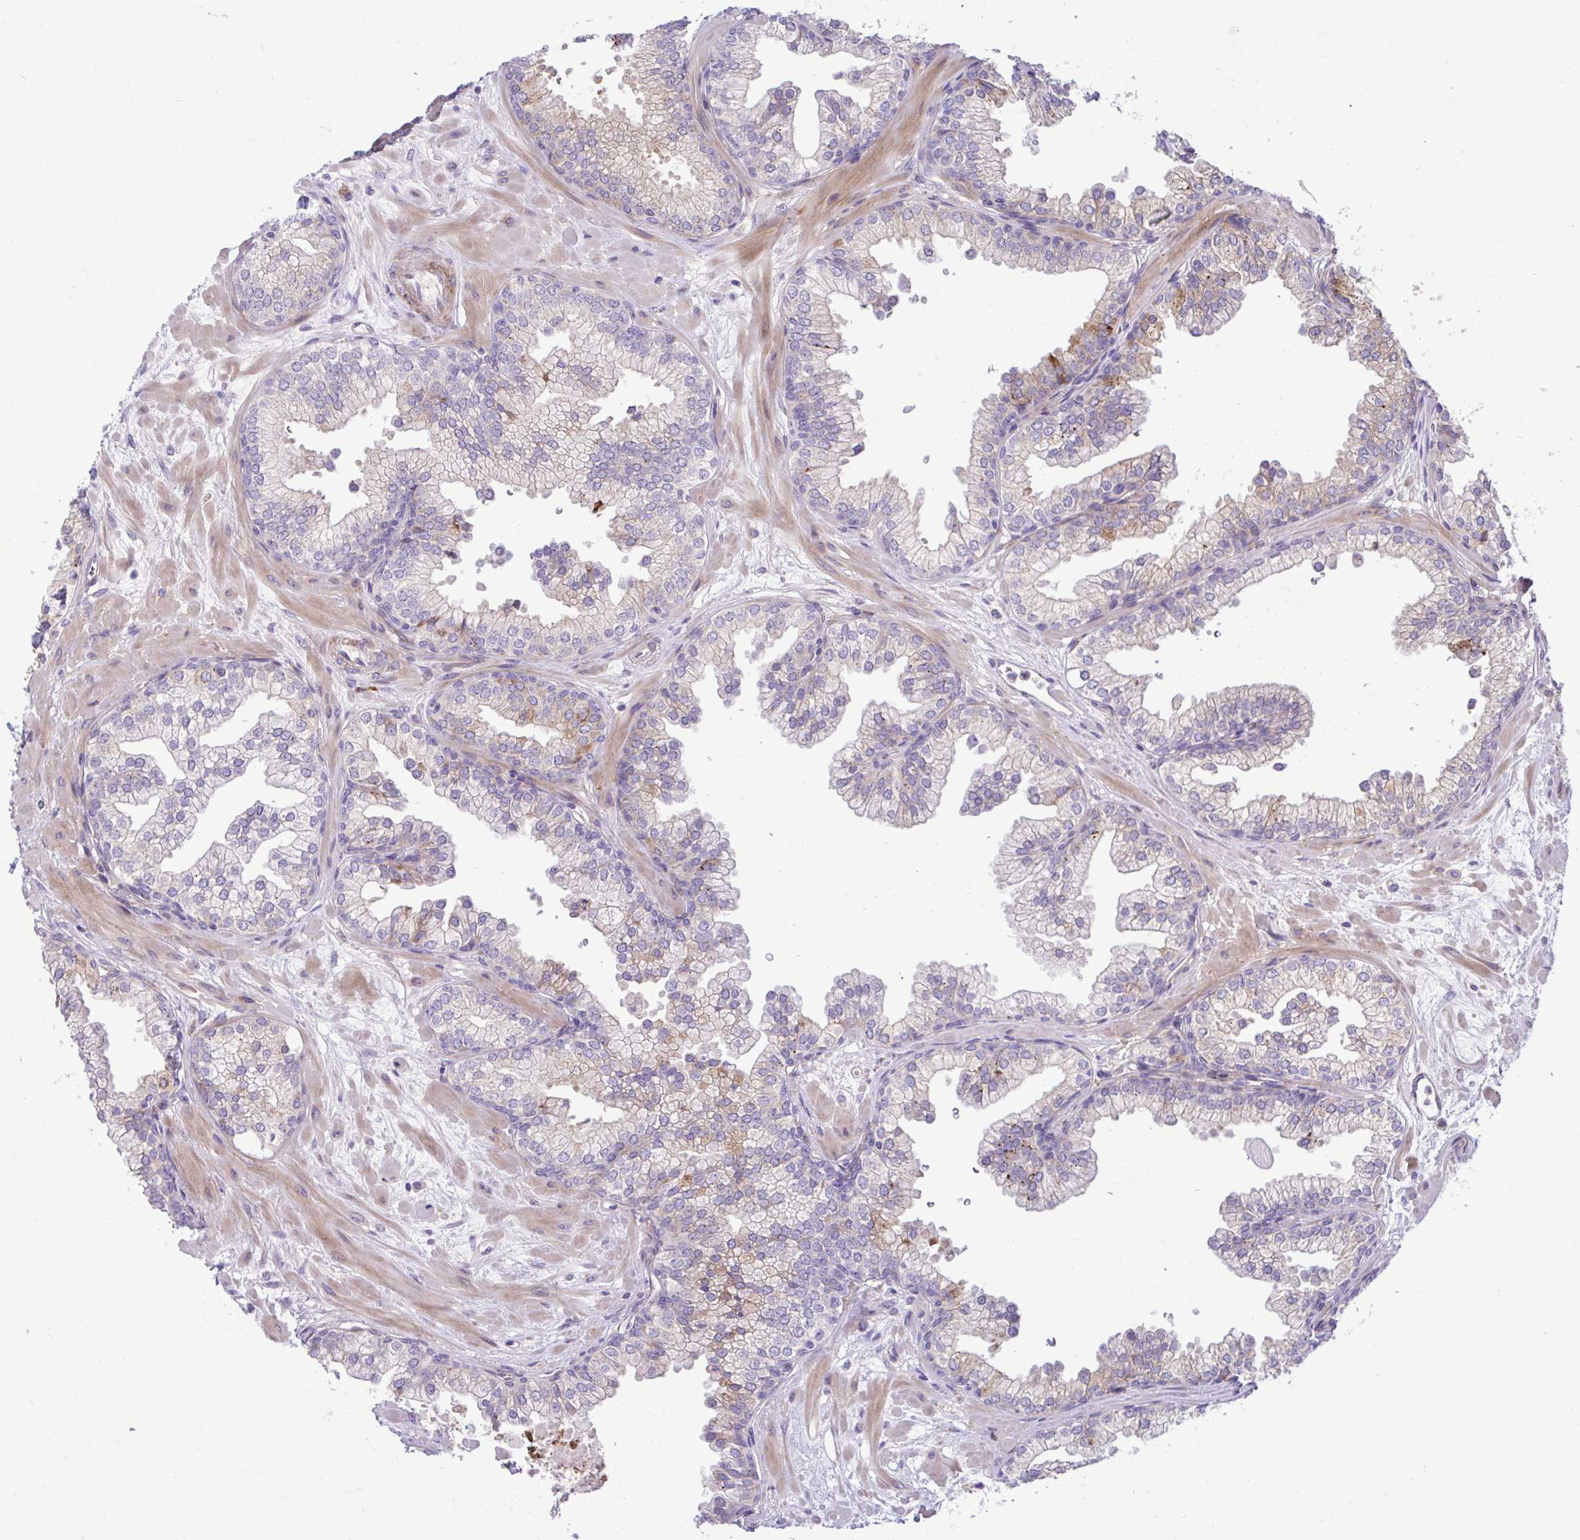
{"staining": {"intensity": "moderate", "quantity": "<25%", "location": "cytoplasmic/membranous"}, "tissue": "prostate", "cell_type": "Glandular cells", "image_type": "normal", "snomed": [{"axis": "morphology", "description": "Normal tissue, NOS"}, {"axis": "topography", "description": "Prostate"}, {"axis": "topography", "description": "Peripheral nerve tissue"}], "caption": "Brown immunohistochemical staining in unremarkable prostate reveals moderate cytoplasmic/membranous staining in approximately <25% of glandular cells. The protein of interest is shown in brown color, while the nuclei are stained blue.", "gene": "LIMS1", "patient": {"sex": "male", "age": 61}}